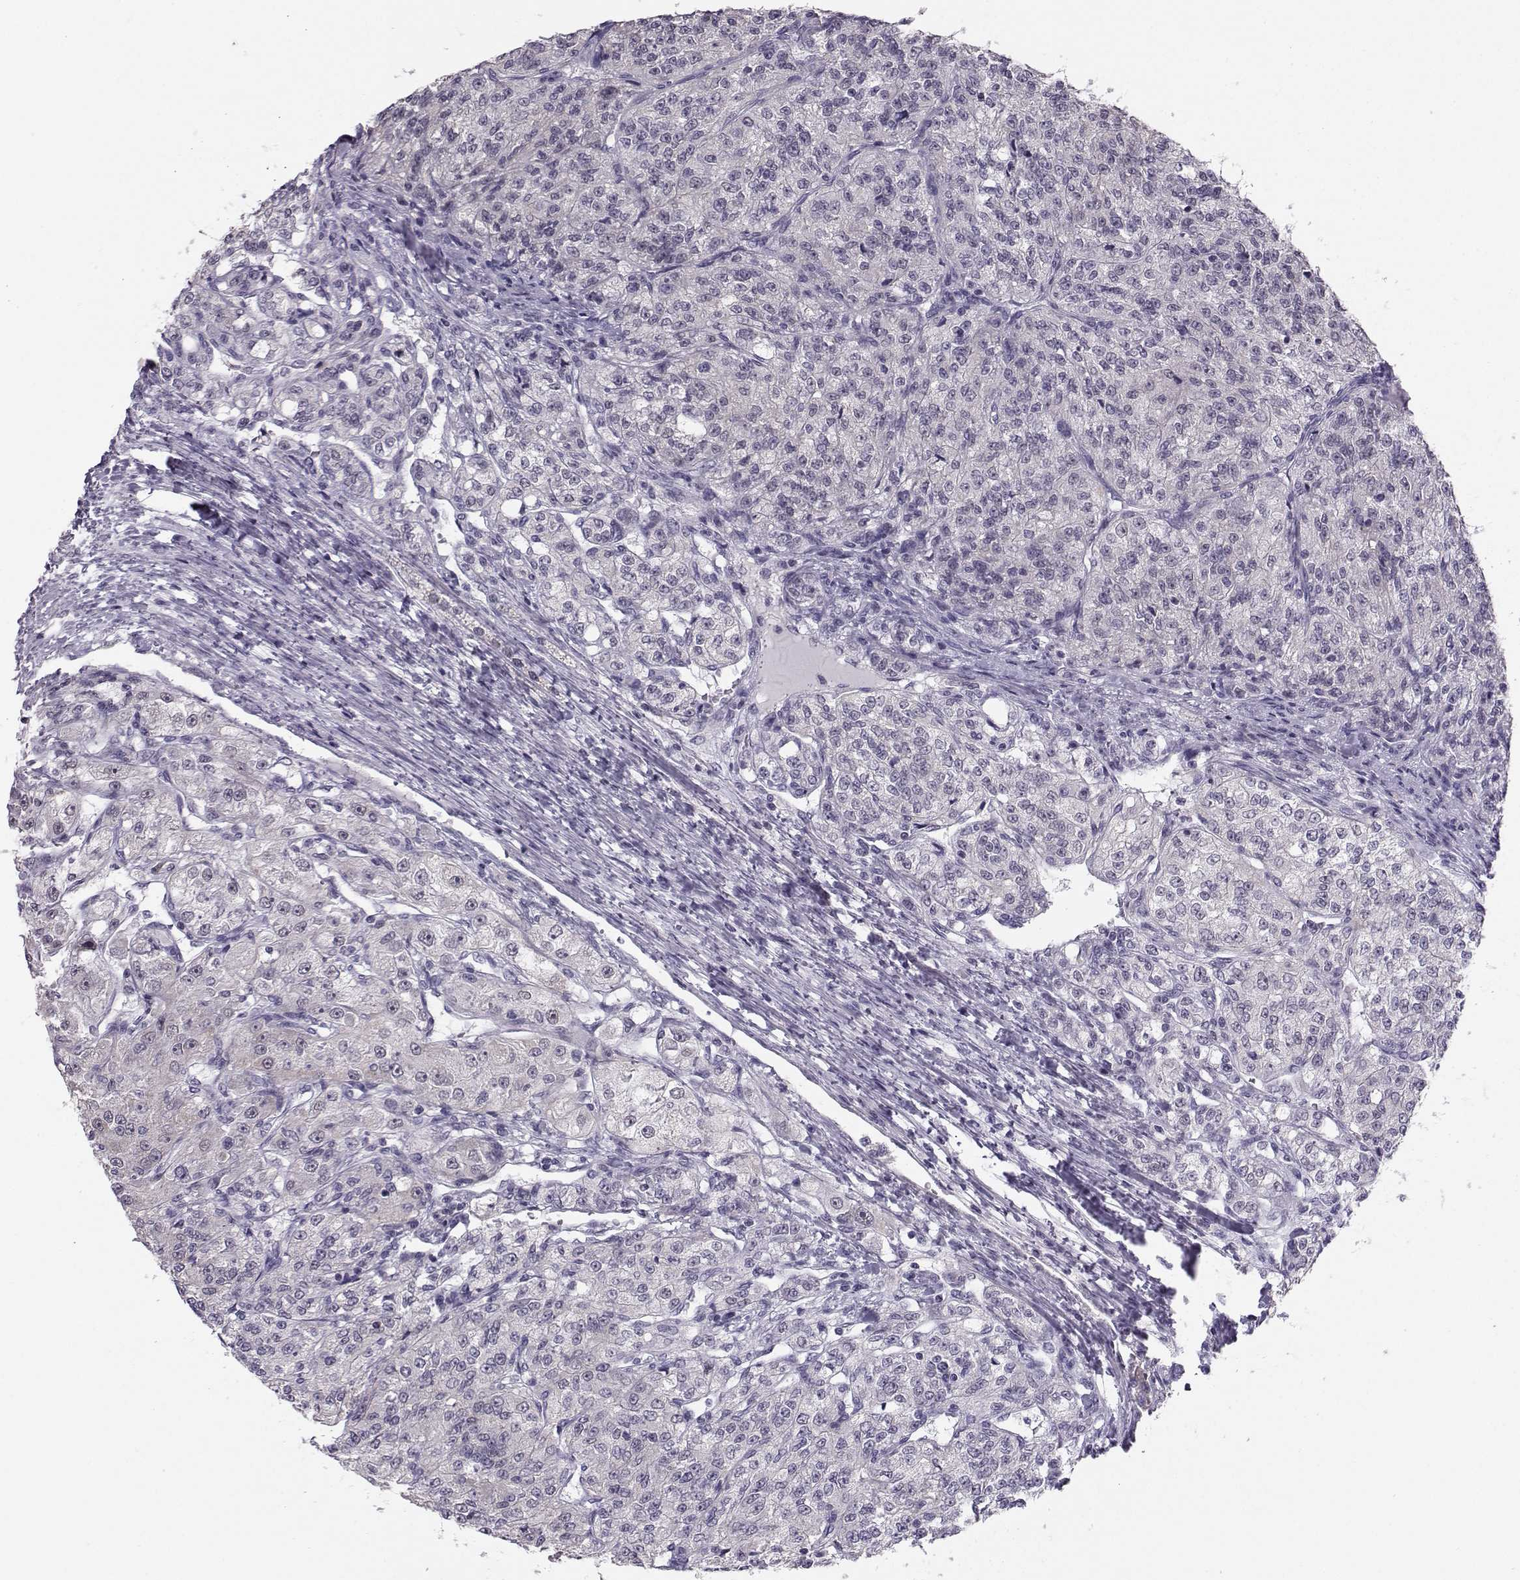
{"staining": {"intensity": "negative", "quantity": "none", "location": "none"}, "tissue": "renal cancer", "cell_type": "Tumor cells", "image_type": "cancer", "snomed": [{"axis": "morphology", "description": "Adenocarcinoma, NOS"}, {"axis": "topography", "description": "Kidney"}], "caption": "Human renal adenocarcinoma stained for a protein using immunohistochemistry (IHC) exhibits no expression in tumor cells.", "gene": "DNAAF1", "patient": {"sex": "female", "age": 63}}